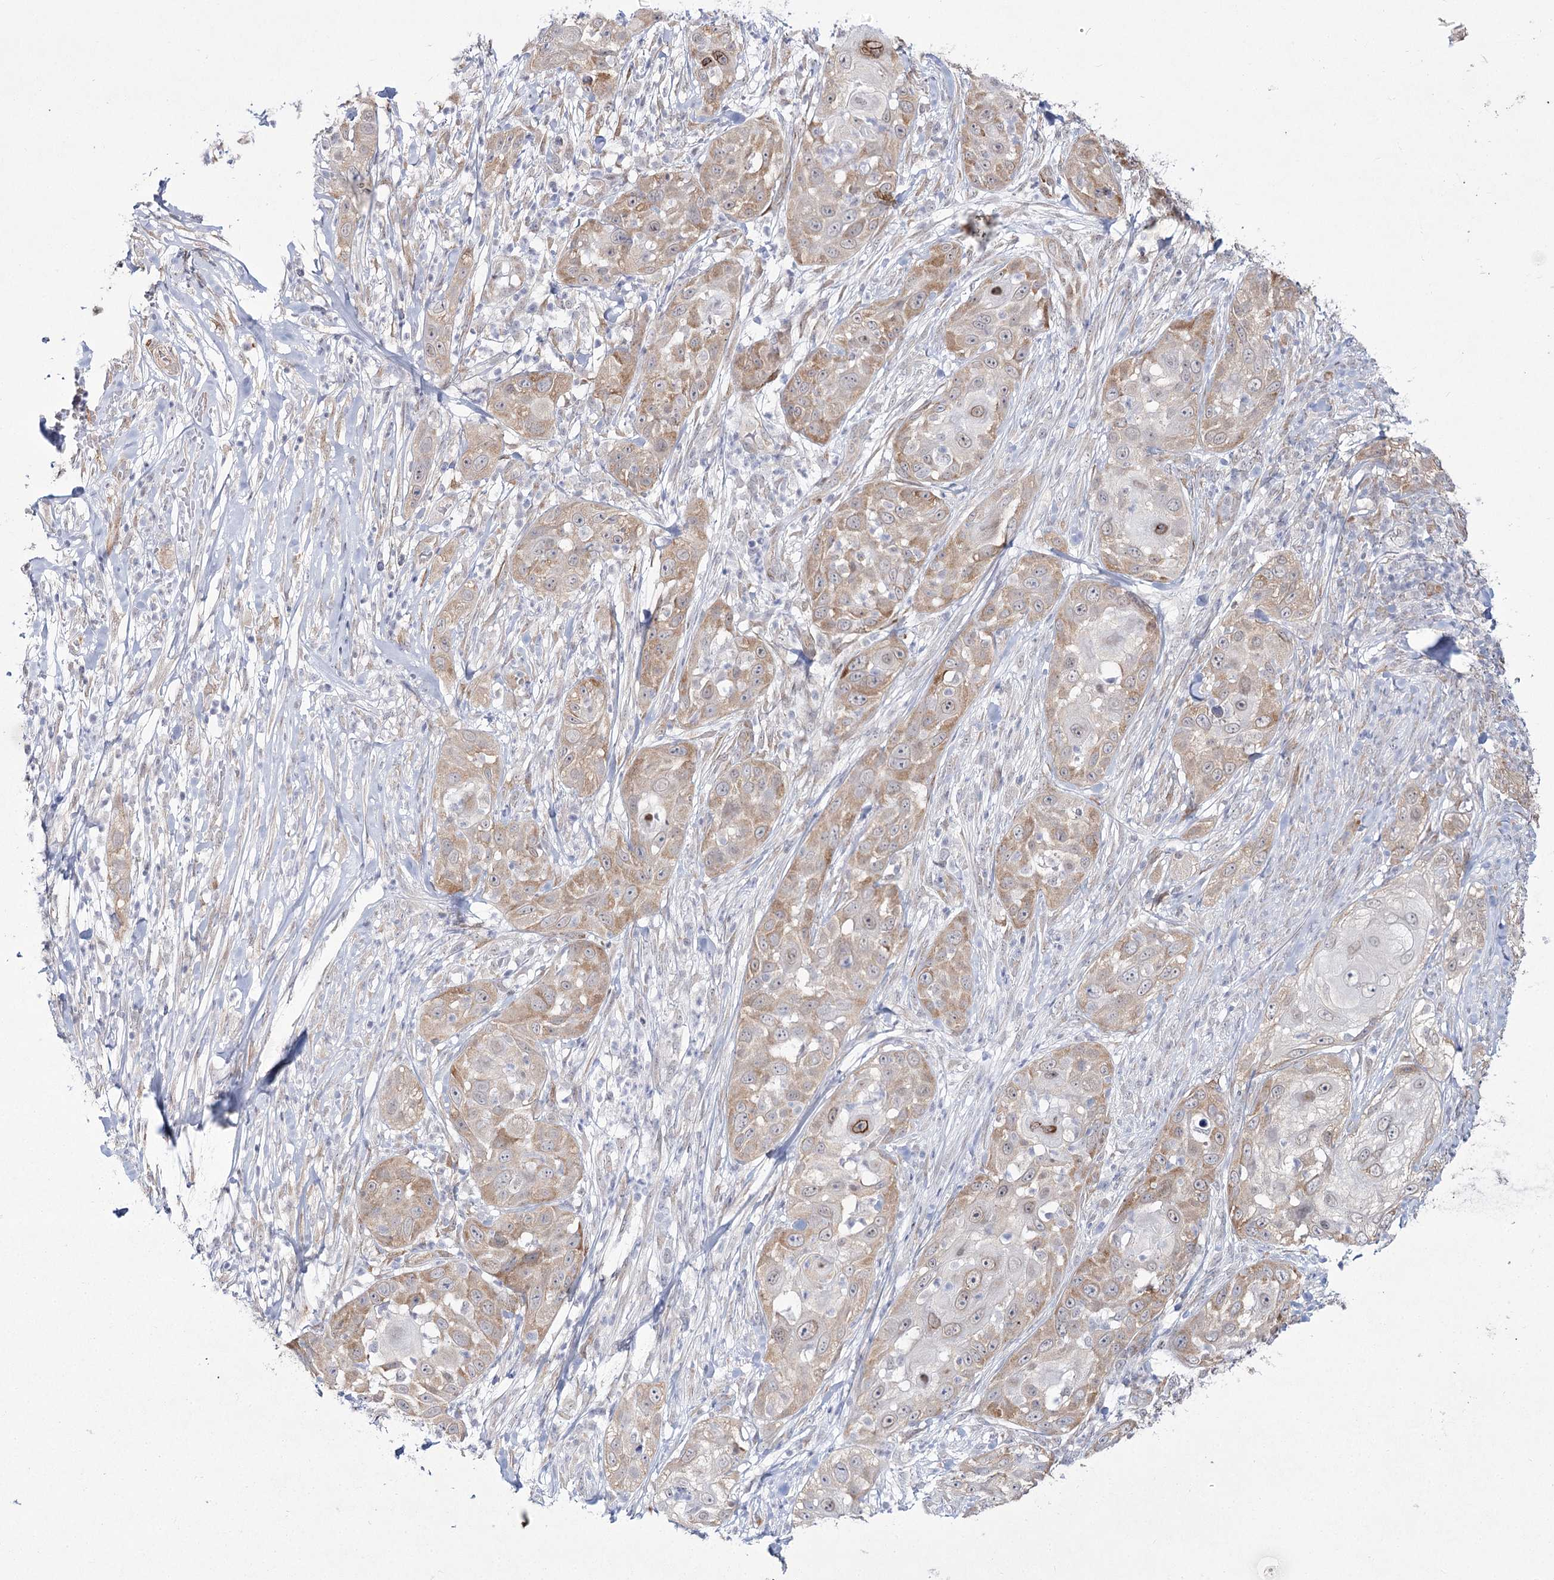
{"staining": {"intensity": "moderate", "quantity": "<25%", "location": "cytoplasmic/membranous"}, "tissue": "skin cancer", "cell_type": "Tumor cells", "image_type": "cancer", "snomed": [{"axis": "morphology", "description": "Squamous cell carcinoma, NOS"}, {"axis": "topography", "description": "Skin"}], "caption": "Protein staining demonstrates moderate cytoplasmic/membranous positivity in about <25% of tumor cells in skin squamous cell carcinoma. (DAB IHC, brown staining for protein, blue staining for nuclei).", "gene": "YBX3", "patient": {"sex": "female", "age": 44}}